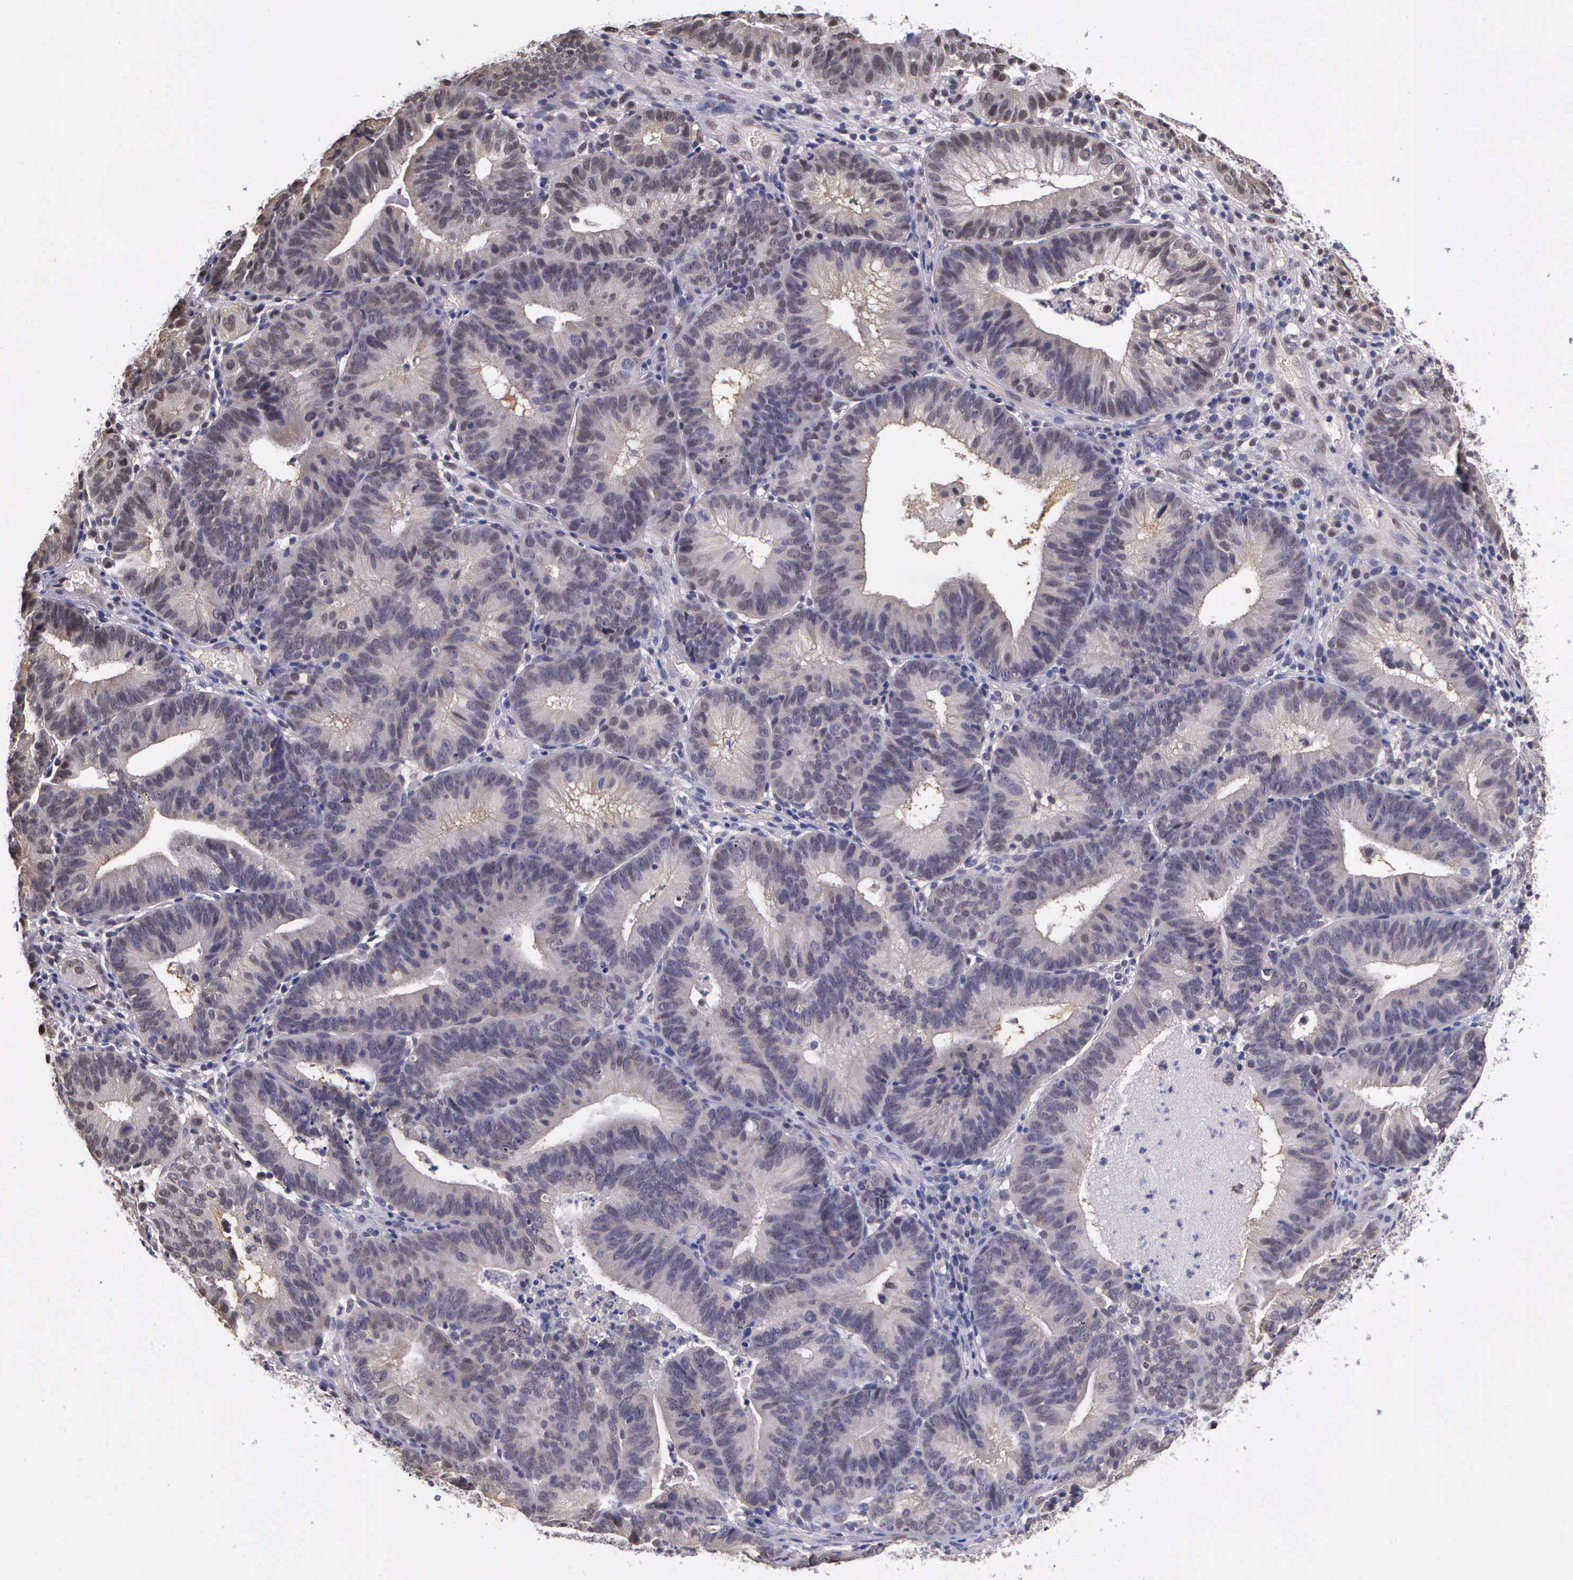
{"staining": {"intensity": "weak", "quantity": "25%-75%", "location": "cytoplasmic/membranous"}, "tissue": "cervical cancer", "cell_type": "Tumor cells", "image_type": "cancer", "snomed": [{"axis": "morphology", "description": "Adenocarcinoma, NOS"}, {"axis": "topography", "description": "Cervix"}], "caption": "High-magnification brightfield microscopy of adenocarcinoma (cervical) stained with DAB (brown) and counterstained with hematoxylin (blue). tumor cells exhibit weak cytoplasmic/membranous staining is present in about25%-75% of cells.", "gene": "PSMC1", "patient": {"sex": "female", "age": 60}}